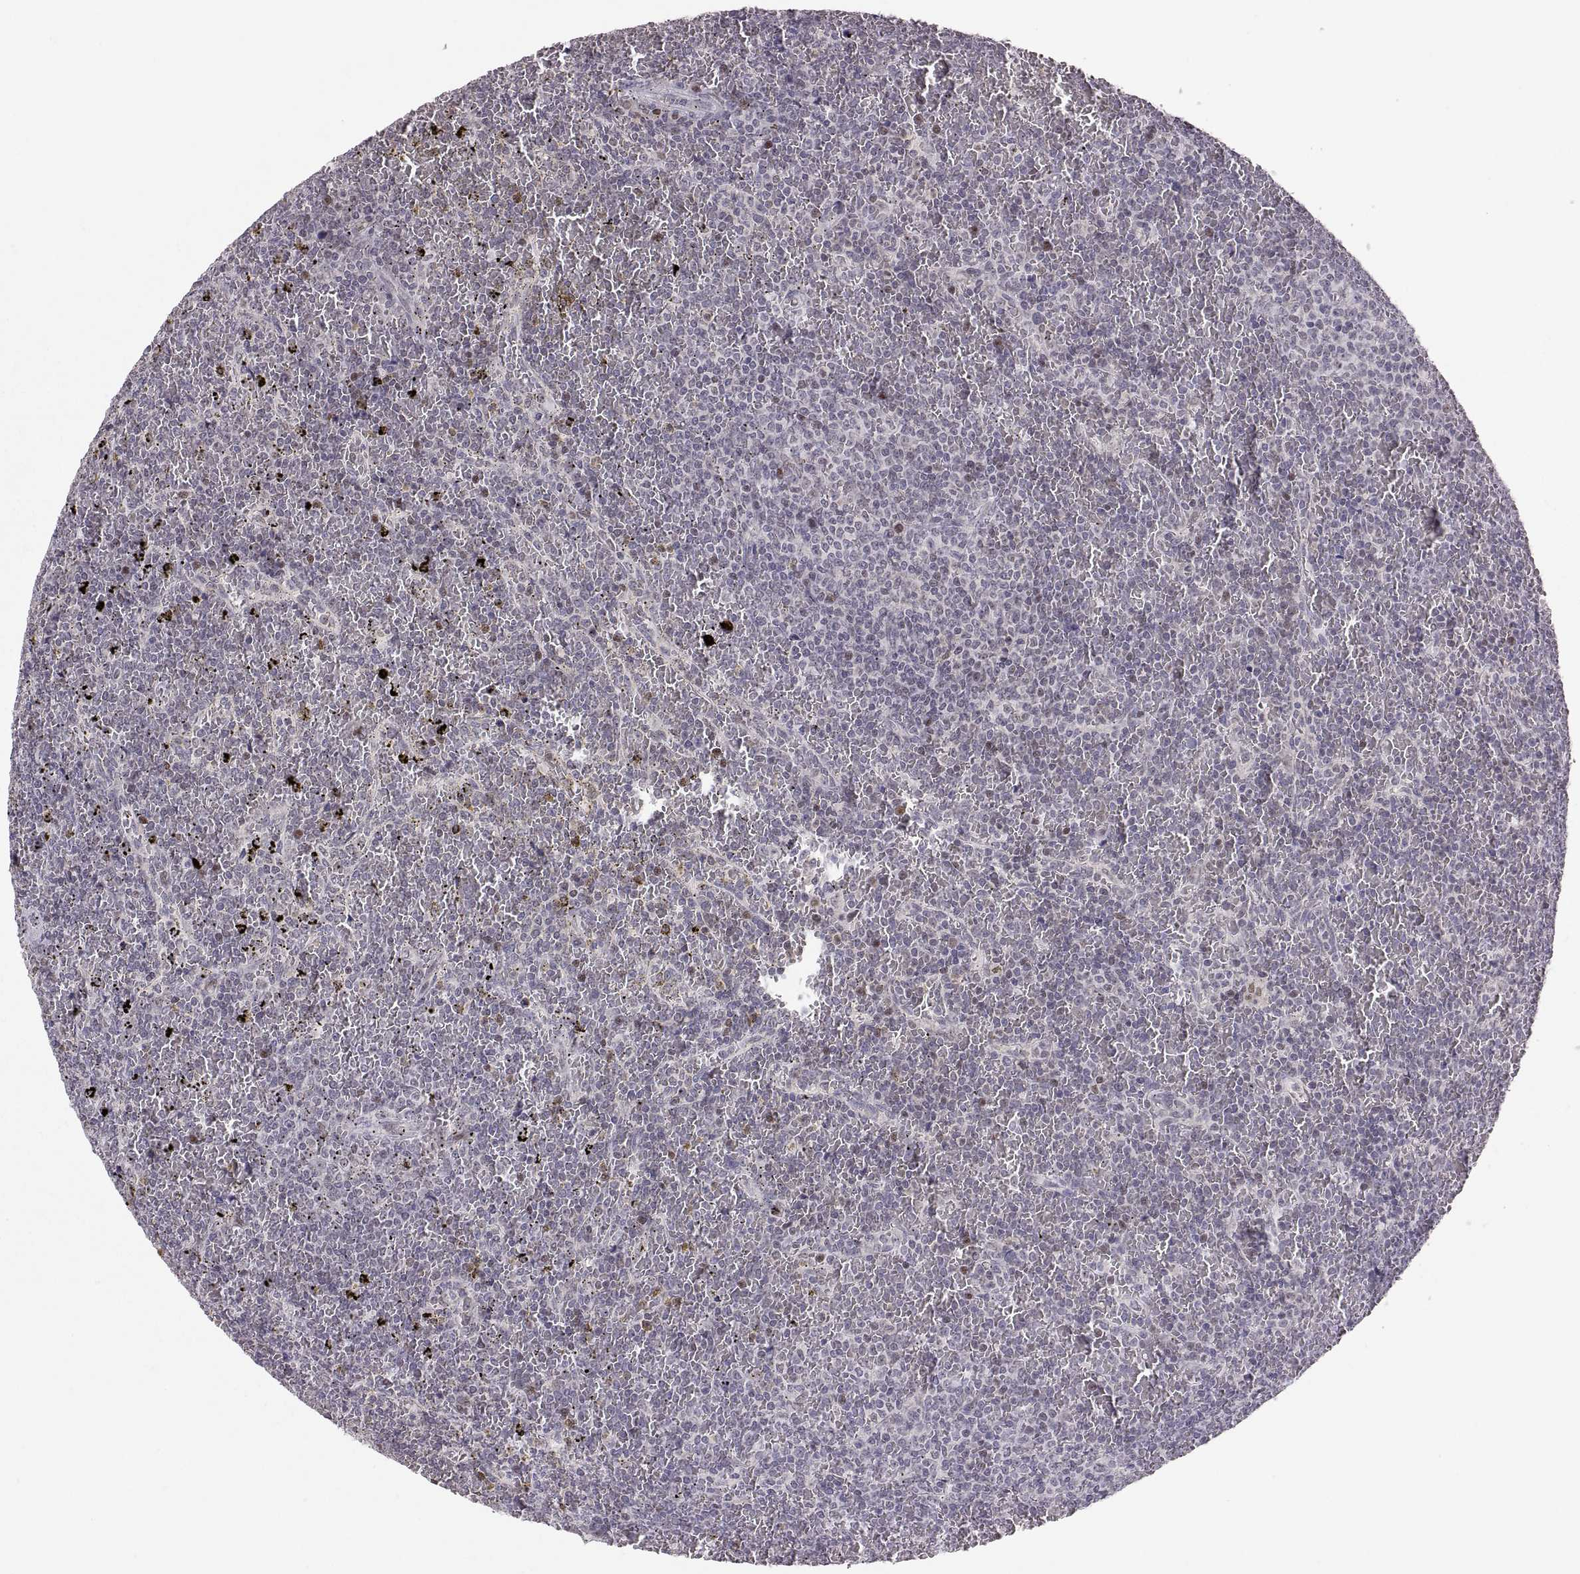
{"staining": {"intensity": "negative", "quantity": "none", "location": "none"}, "tissue": "lymphoma", "cell_type": "Tumor cells", "image_type": "cancer", "snomed": [{"axis": "morphology", "description": "Malignant lymphoma, non-Hodgkin's type, Low grade"}, {"axis": "topography", "description": "Spleen"}], "caption": "Malignant lymphoma, non-Hodgkin's type (low-grade) was stained to show a protein in brown. There is no significant staining in tumor cells.", "gene": "SNAI1", "patient": {"sex": "female", "age": 77}}